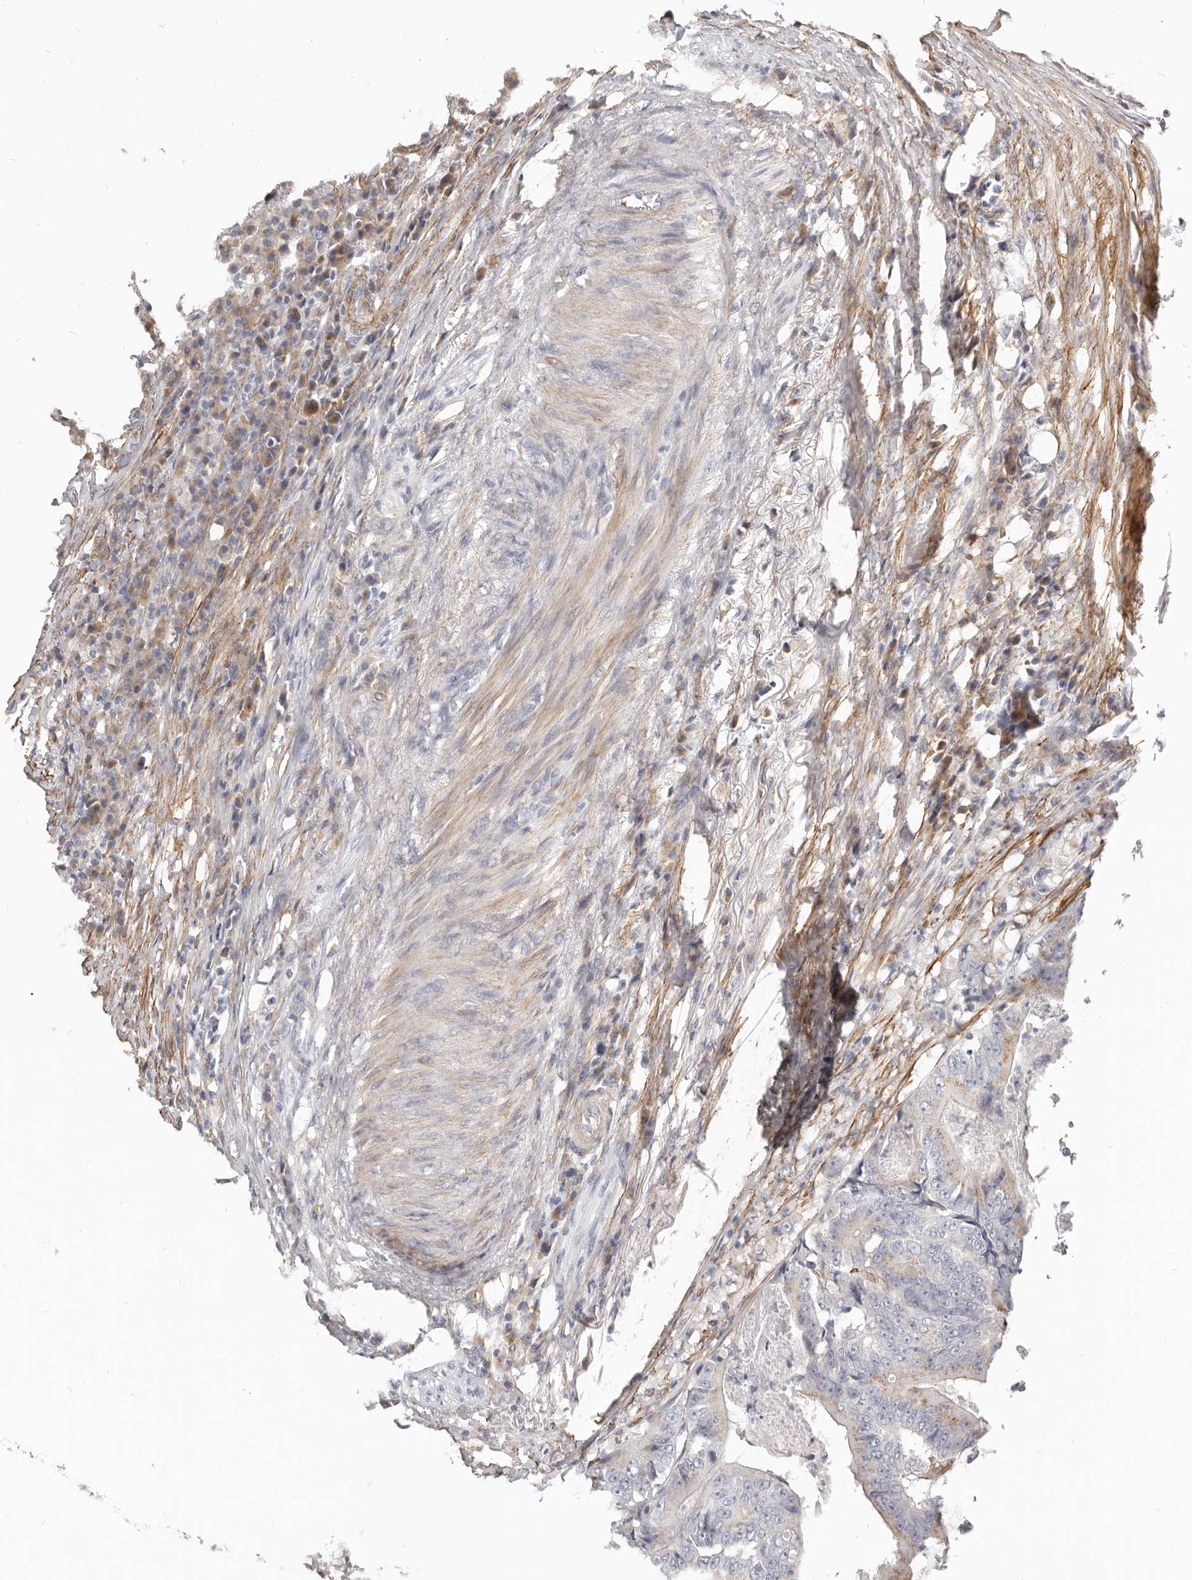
{"staining": {"intensity": "weak", "quantity": ">75%", "location": "cytoplasmic/membranous"}, "tissue": "colorectal cancer", "cell_type": "Tumor cells", "image_type": "cancer", "snomed": [{"axis": "morphology", "description": "Adenocarcinoma, NOS"}, {"axis": "topography", "description": "Colon"}], "caption": "Human colorectal cancer (adenocarcinoma) stained with a protein marker reveals weak staining in tumor cells.", "gene": "RABAC1", "patient": {"sex": "male", "age": 83}}